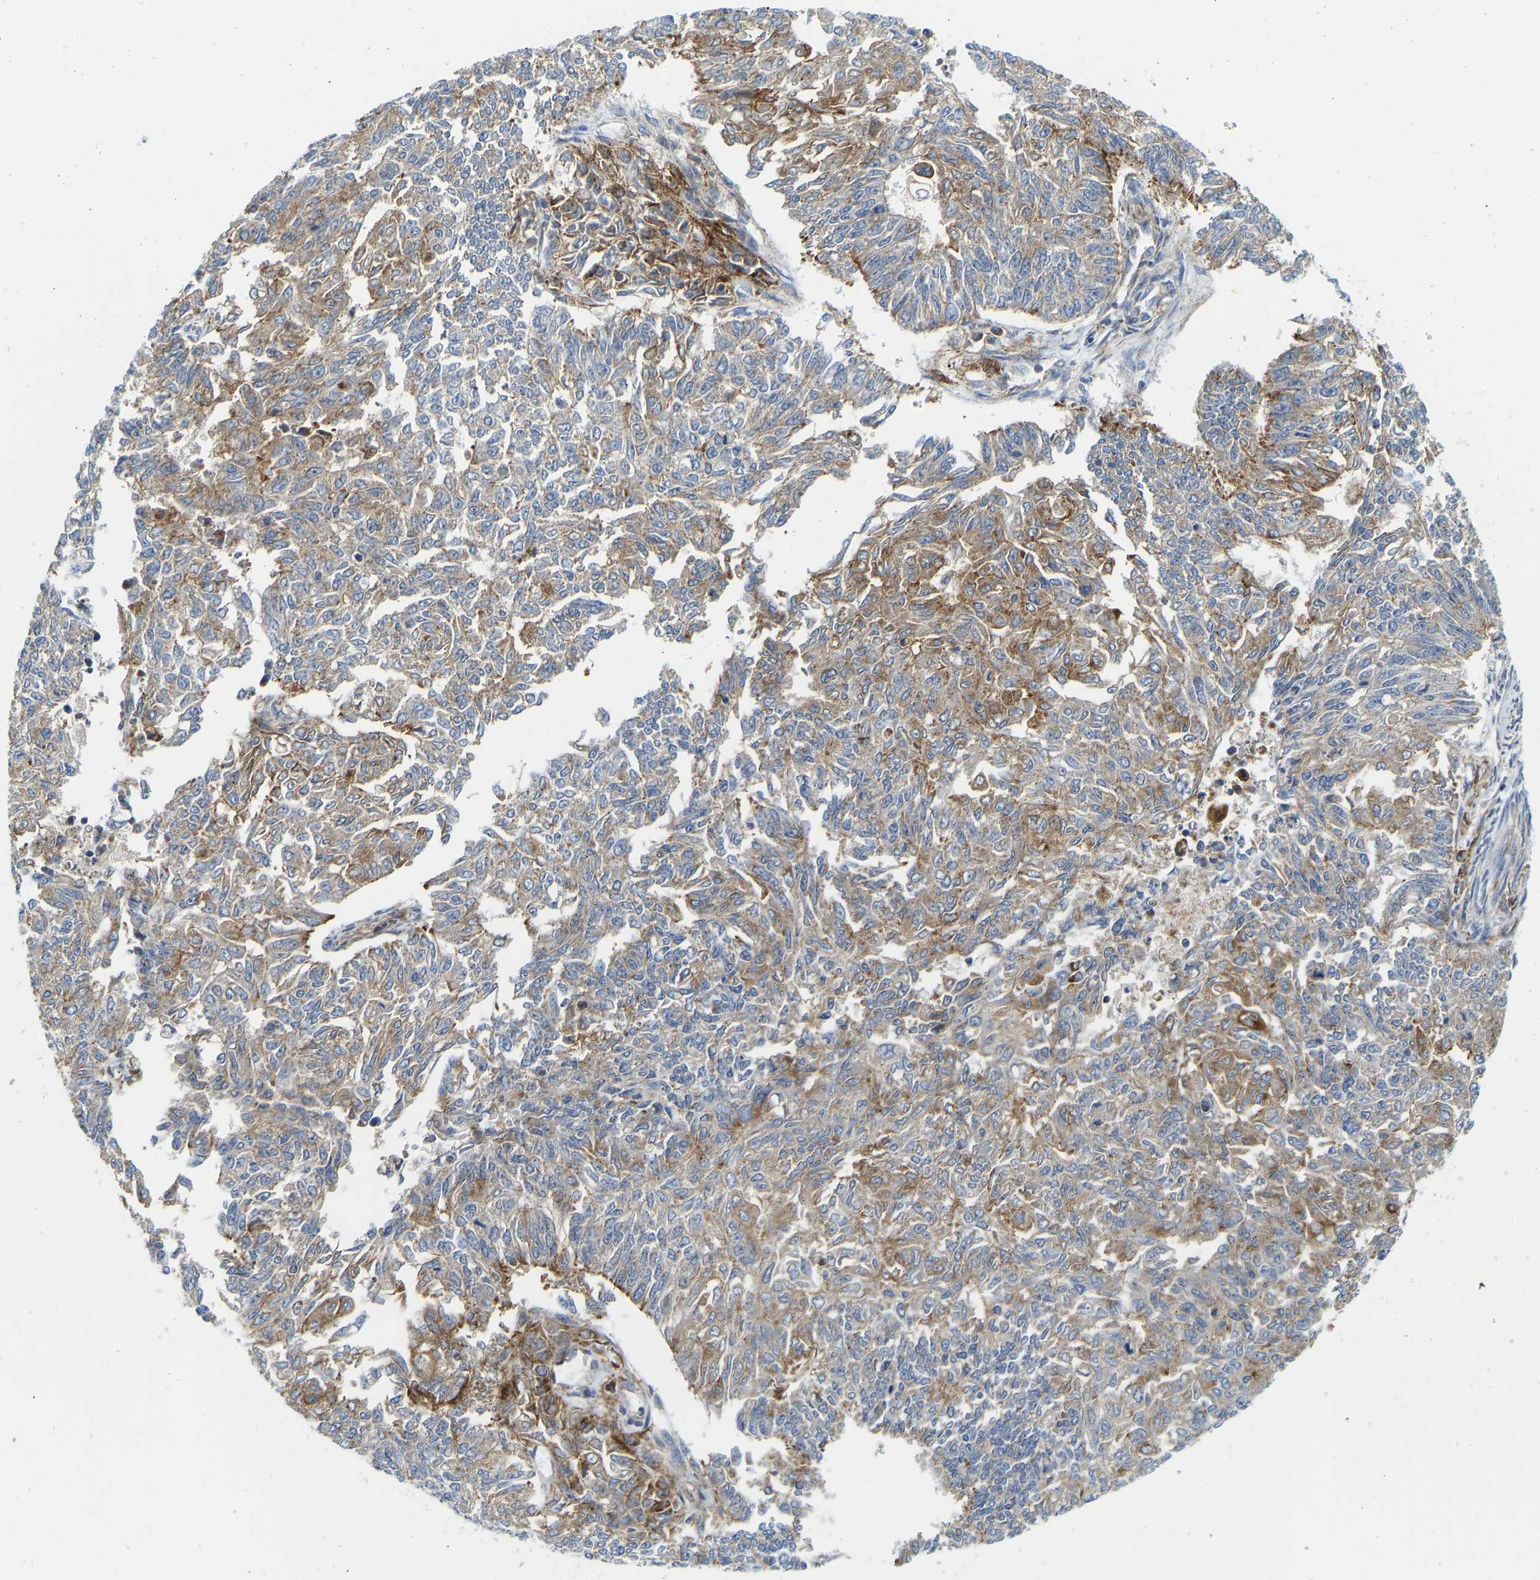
{"staining": {"intensity": "moderate", "quantity": "25%-75%", "location": "cytoplasmic/membranous"}, "tissue": "endometrial cancer", "cell_type": "Tumor cells", "image_type": "cancer", "snomed": [{"axis": "morphology", "description": "Adenocarcinoma, NOS"}, {"axis": "topography", "description": "Endometrium"}], "caption": "Adenocarcinoma (endometrial) stained with DAB immunohistochemistry (IHC) reveals medium levels of moderate cytoplasmic/membranous positivity in about 25%-75% of tumor cells.", "gene": "ATP6V1E1", "patient": {"sex": "female", "age": 32}}